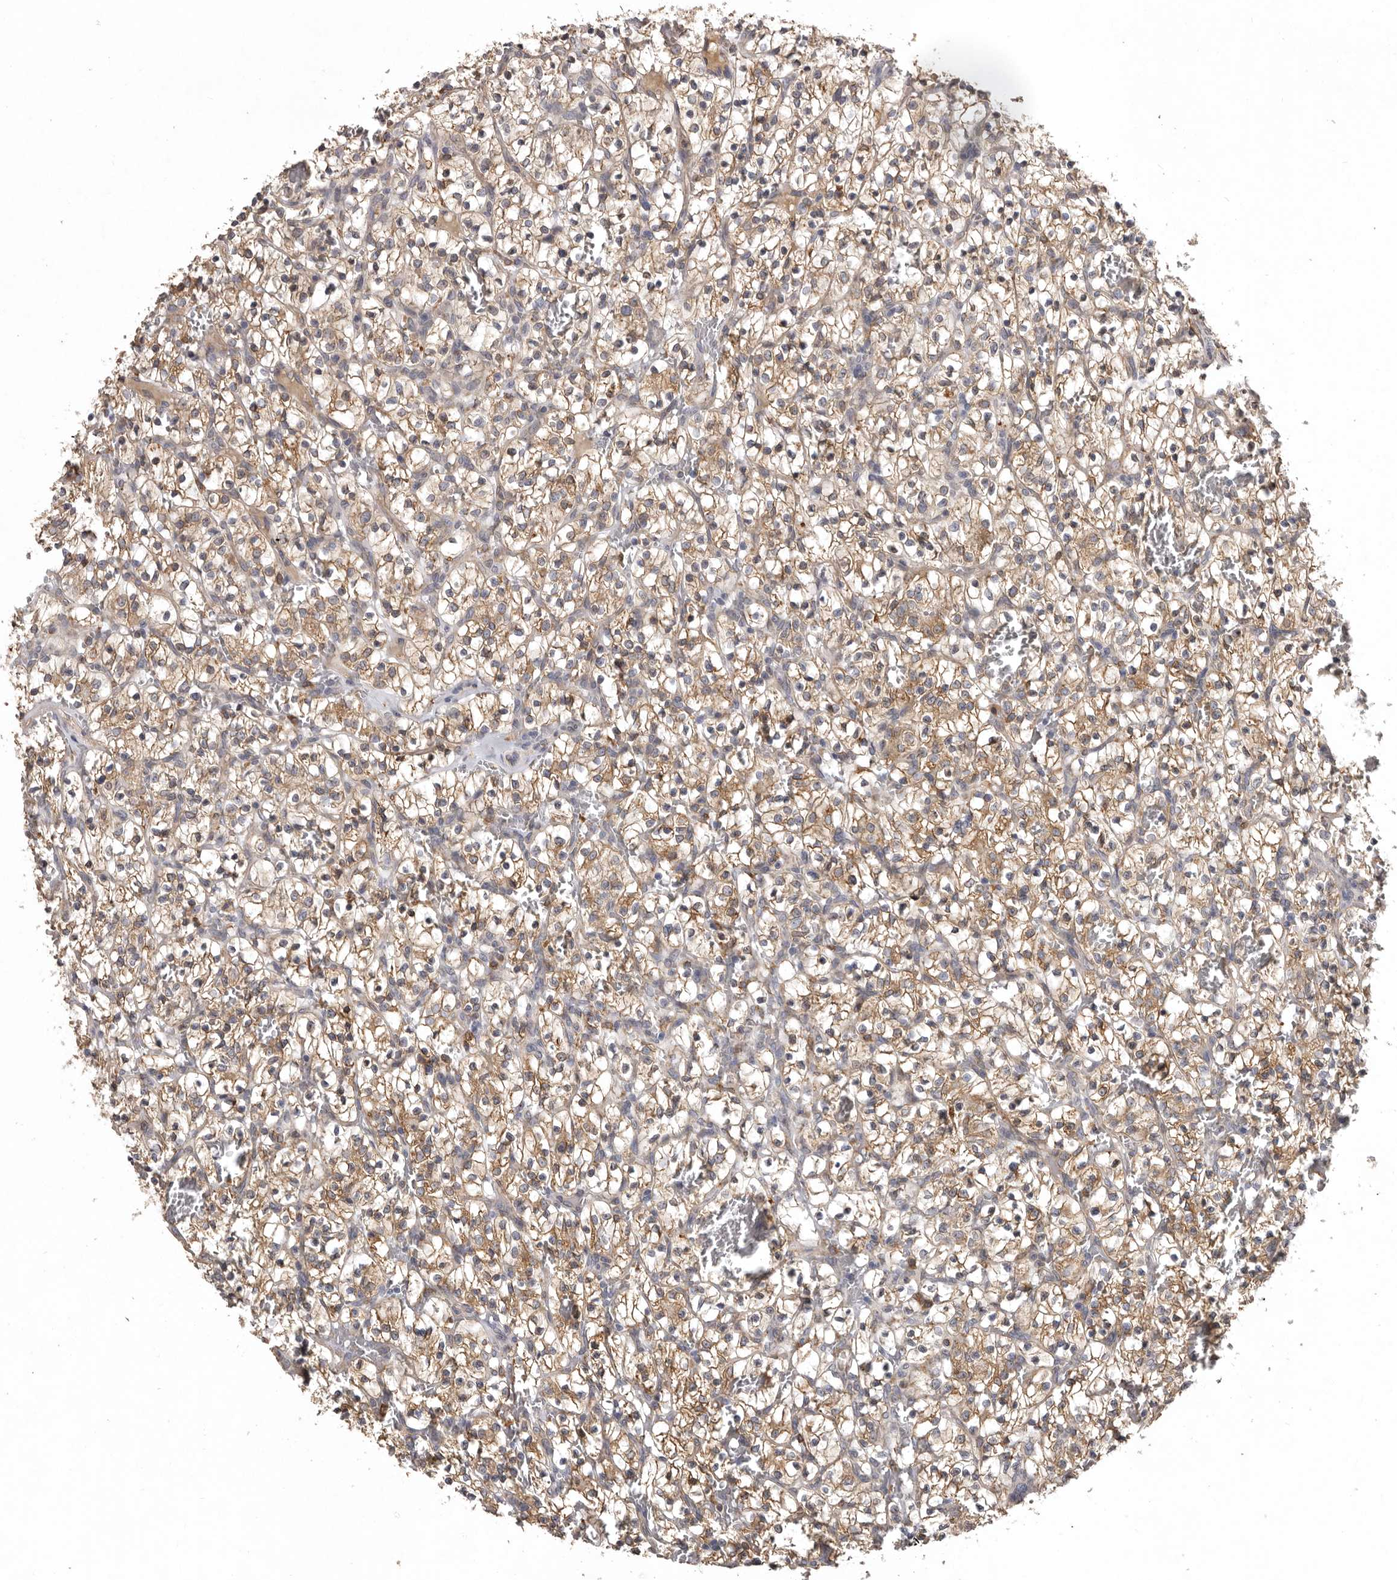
{"staining": {"intensity": "moderate", "quantity": ">75%", "location": "cytoplasmic/membranous"}, "tissue": "renal cancer", "cell_type": "Tumor cells", "image_type": "cancer", "snomed": [{"axis": "morphology", "description": "Adenocarcinoma, NOS"}, {"axis": "topography", "description": "Kidney"}], "caption": "High-power microscopy captured an IHC histopathology image of renal cancer, revealing moderate cytoplasmic/membranous positivity in approximately >75% of tumor cells.", "gene": "INKA2", "patient": {"sex": "female", "age": 57}}